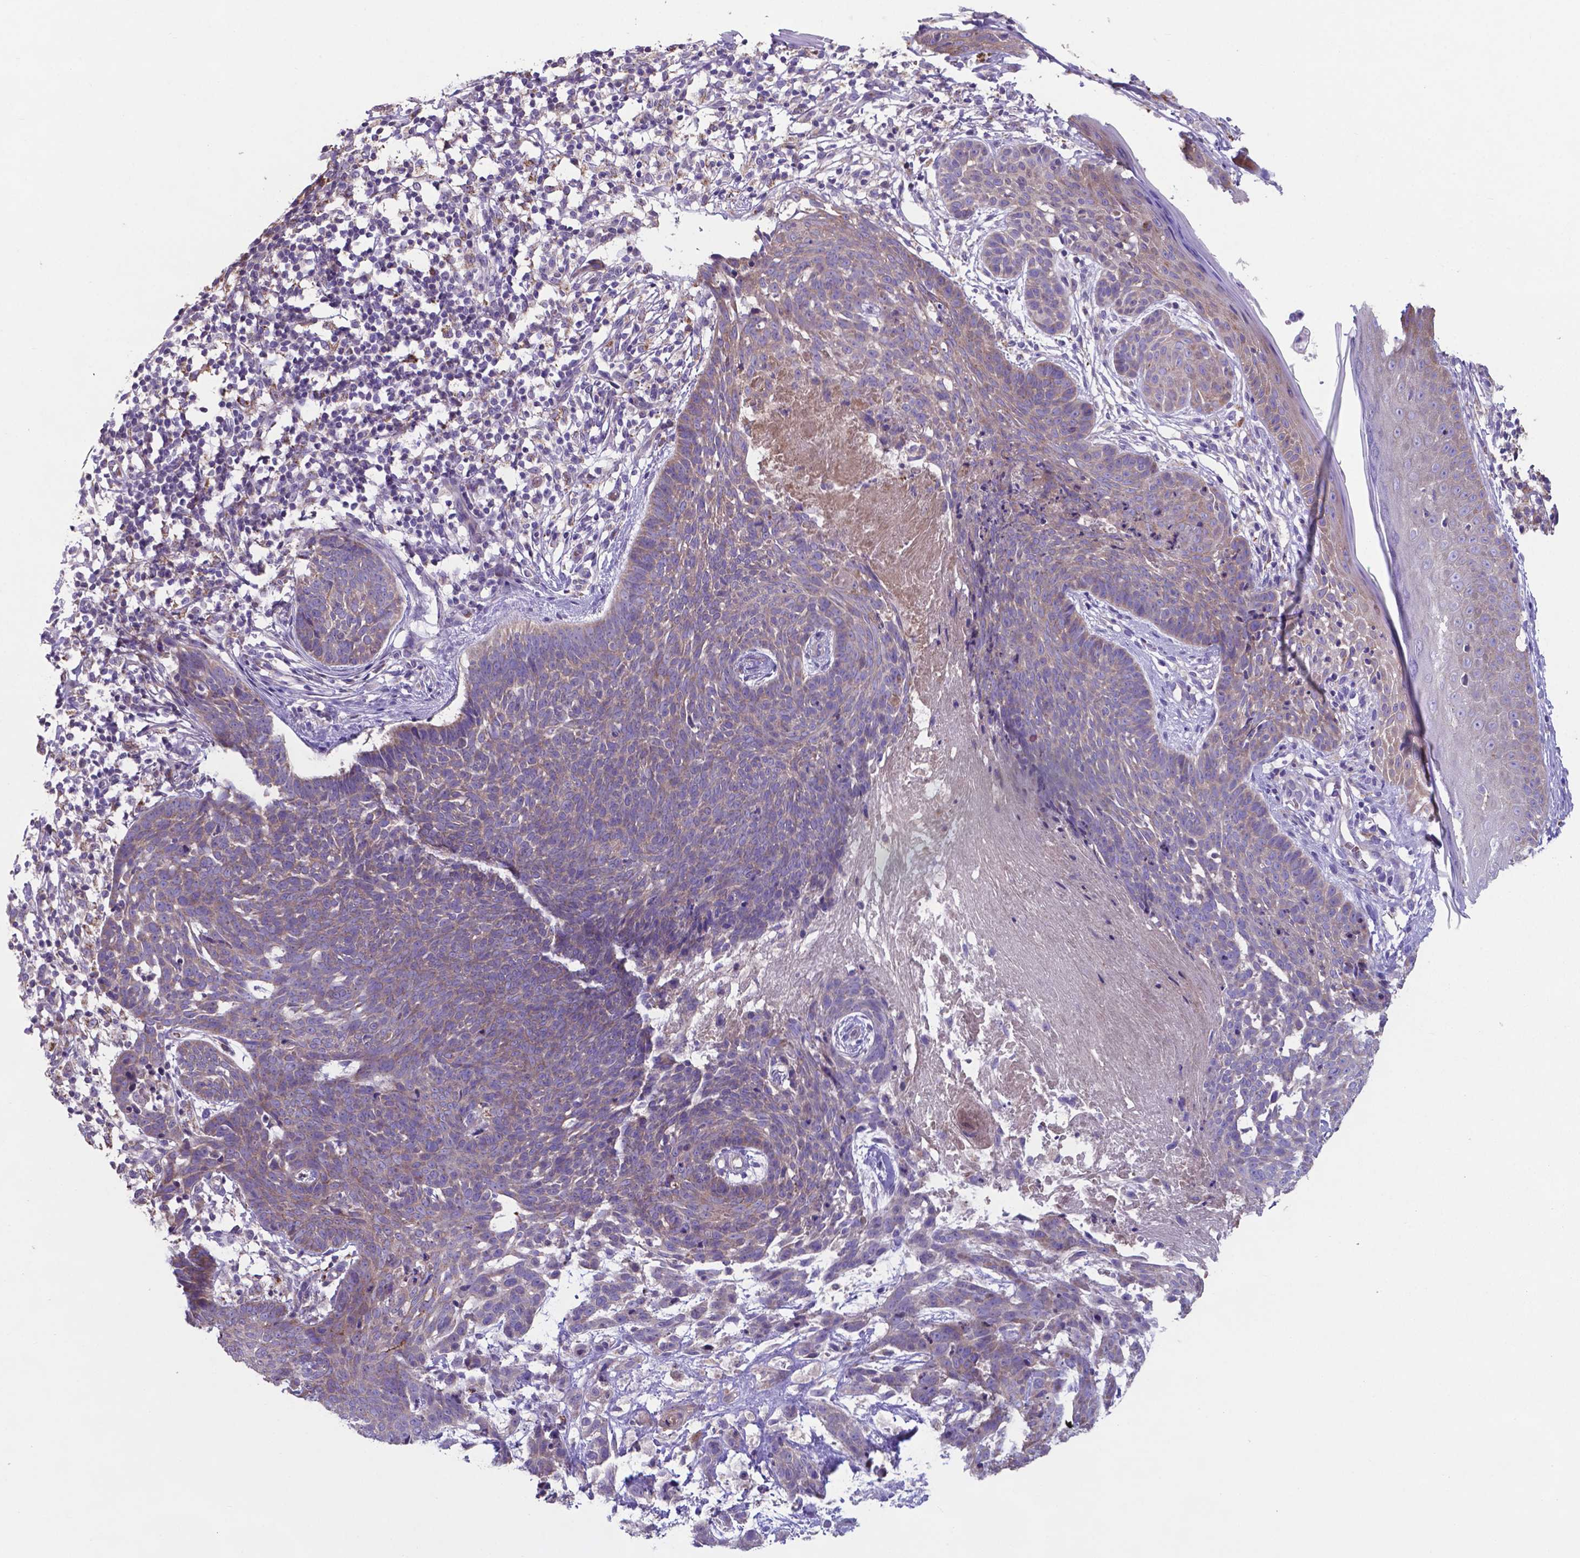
{"staining": {"intensity": "weak", "quantity": ">75%", "location": "cytoplasmic/membranous"}, "tissue": "skin cancer", "cell_type": "Tumor cells", "image_type": "cancer", "snomed": [{"axis": "morphology", "description": "Basal cell carcinoma"}, {"axis": "topography", "description": "Skin"}], "caption": "Immunohistochemical staining of skin cancer (basal cell carcinoma) demonstrates weak cytoplasmic/membranous protein positivity in approximately >75% of tumor cells.", "gene": "TYRO3", "patient": {"sex": "male", "age": 85}}